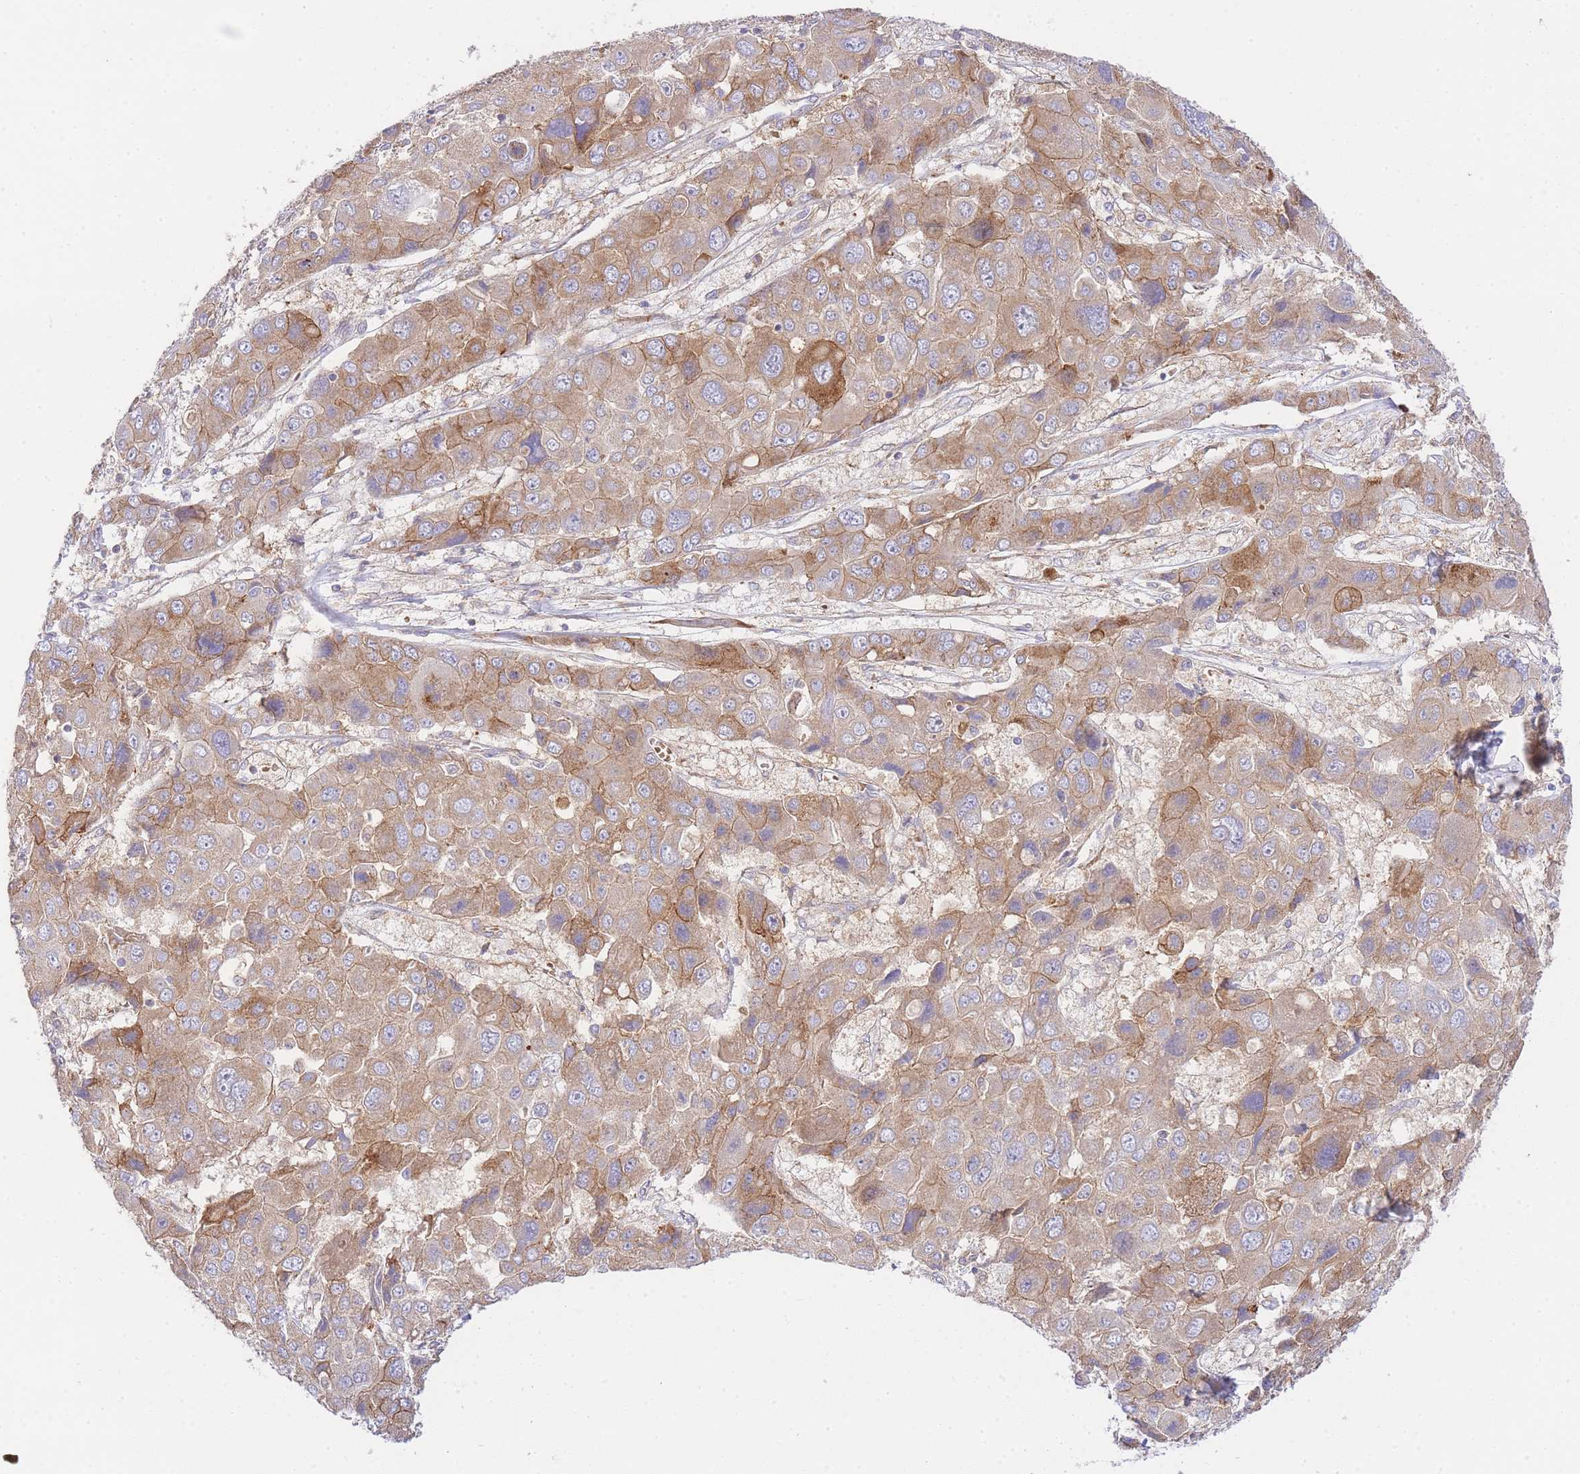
{"staining": {"intensity": "moderate", "quantity": ">75%", "location": "cytoplasmic/membranous"}, "tissue": "liver cancer", "cell_type": "Tumor cells", "image_type": "cancer", "snomed": [{"axis": "morphology", "description": "Cholangiocarcinoma"}, {"axis": "topography", "description": "Liver"}], "caption": "This is a micrograph of IHC staining of liver cholangiocarcinoma, which shows moderate expression in the cytoplasmic/membranous of tumor cells.", "gene": "INSYN2B", "patient": {"sex": "male", "age": 67}}